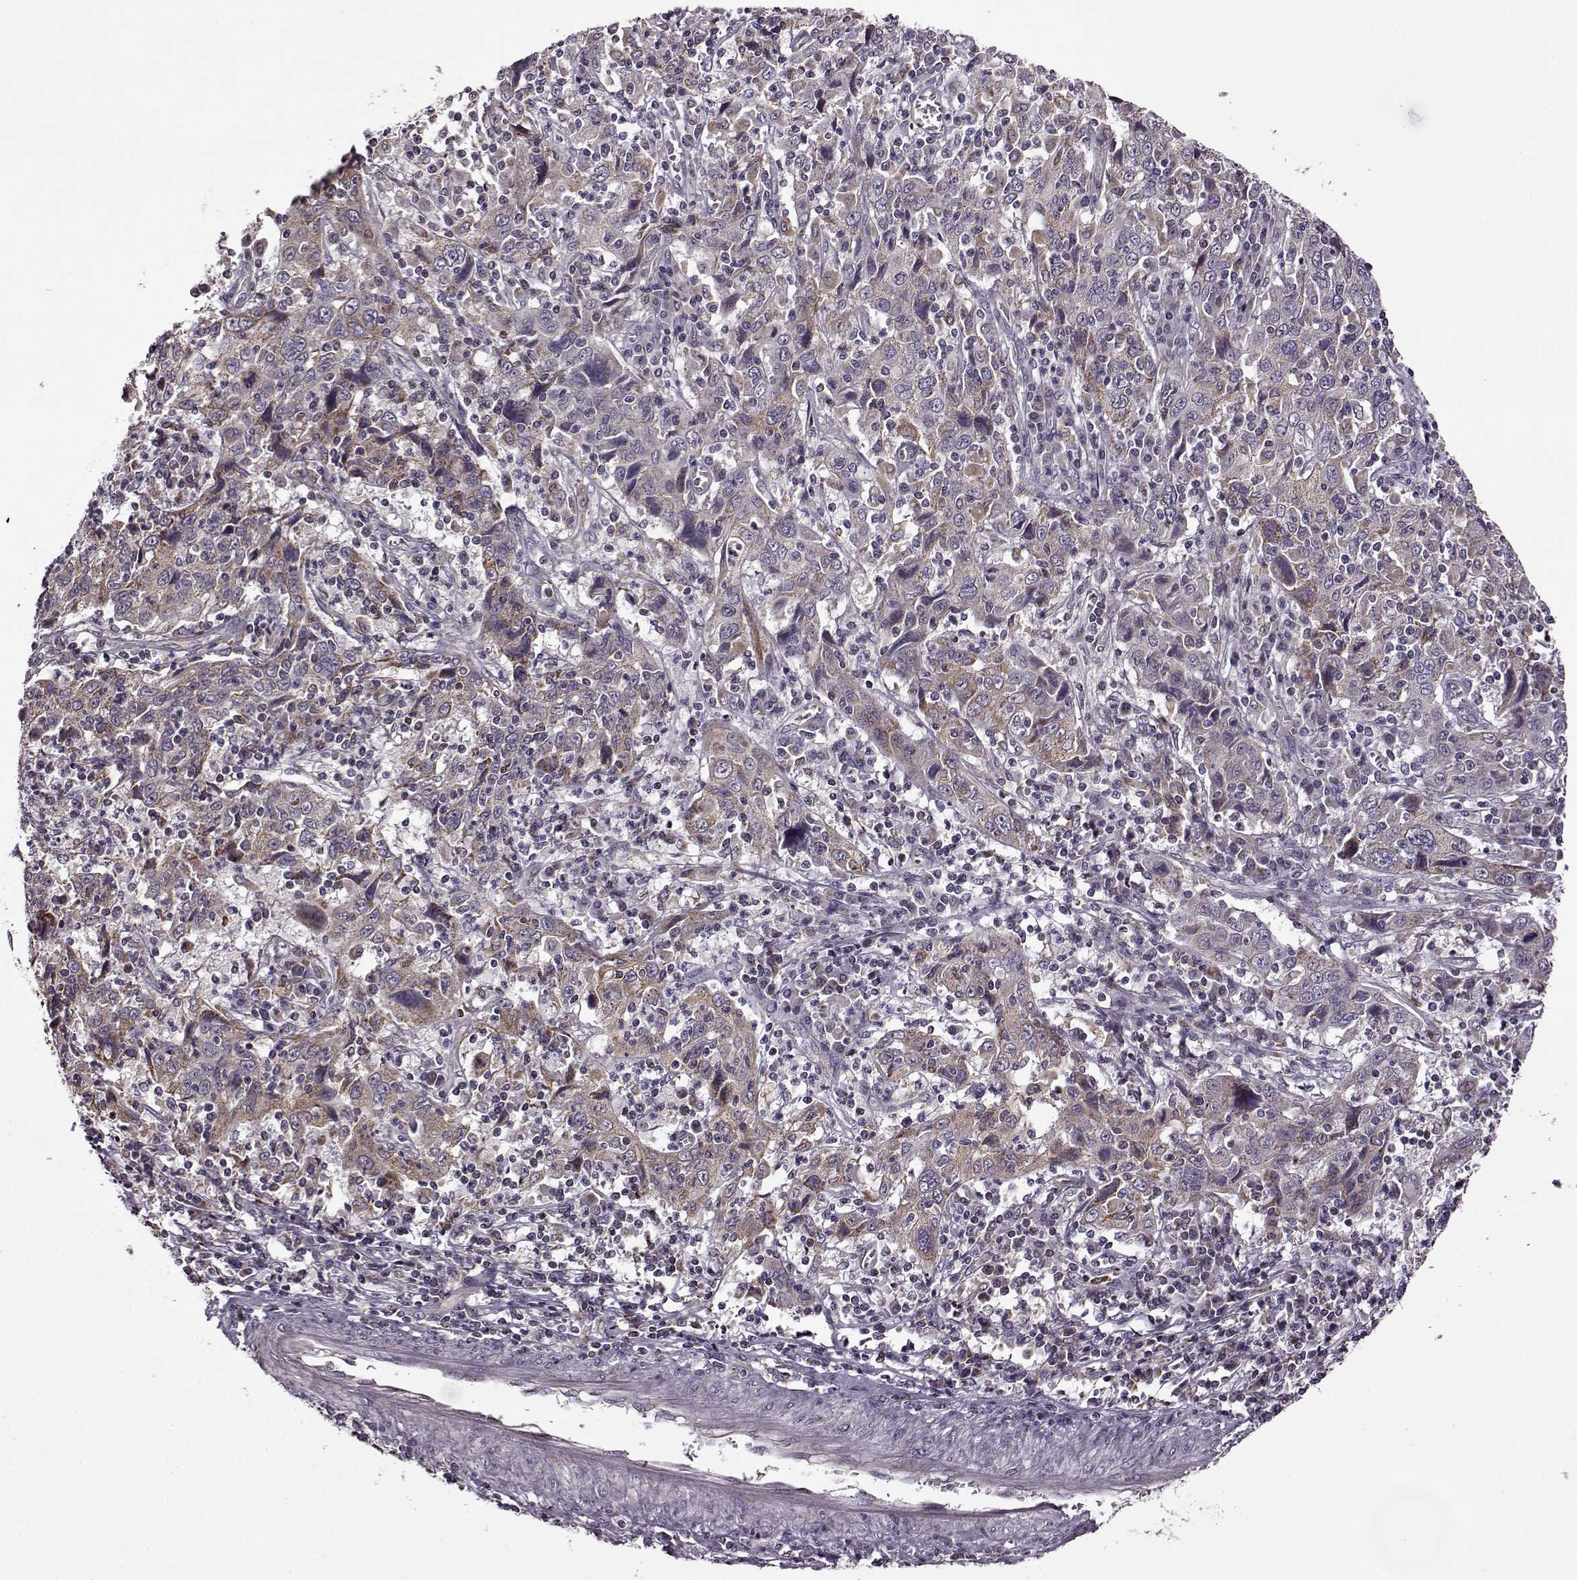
{"staining": {"intensity": "weak", "quantity": "25%-75%", "location": "cytoplasmic/membranous"}, "tissue": "cervical cancer", "cell_type": "Tumor cells", "image_type": "cancer", "snomed": [{"axis": "morphology", "description": "Squamous cell carcinoma, NOS"}, {"axis": "topography", "description": "Cervix"}], "caption": "Cervical cancer (squamous cell carcinoma) tissue shows weak cytoplasmic/membranous expression in about 25%-75% of tumor cells, visualized by immunohistochemistry.", "gene": "MTSS1", "patient": {"sex": "female", "age": 46}}